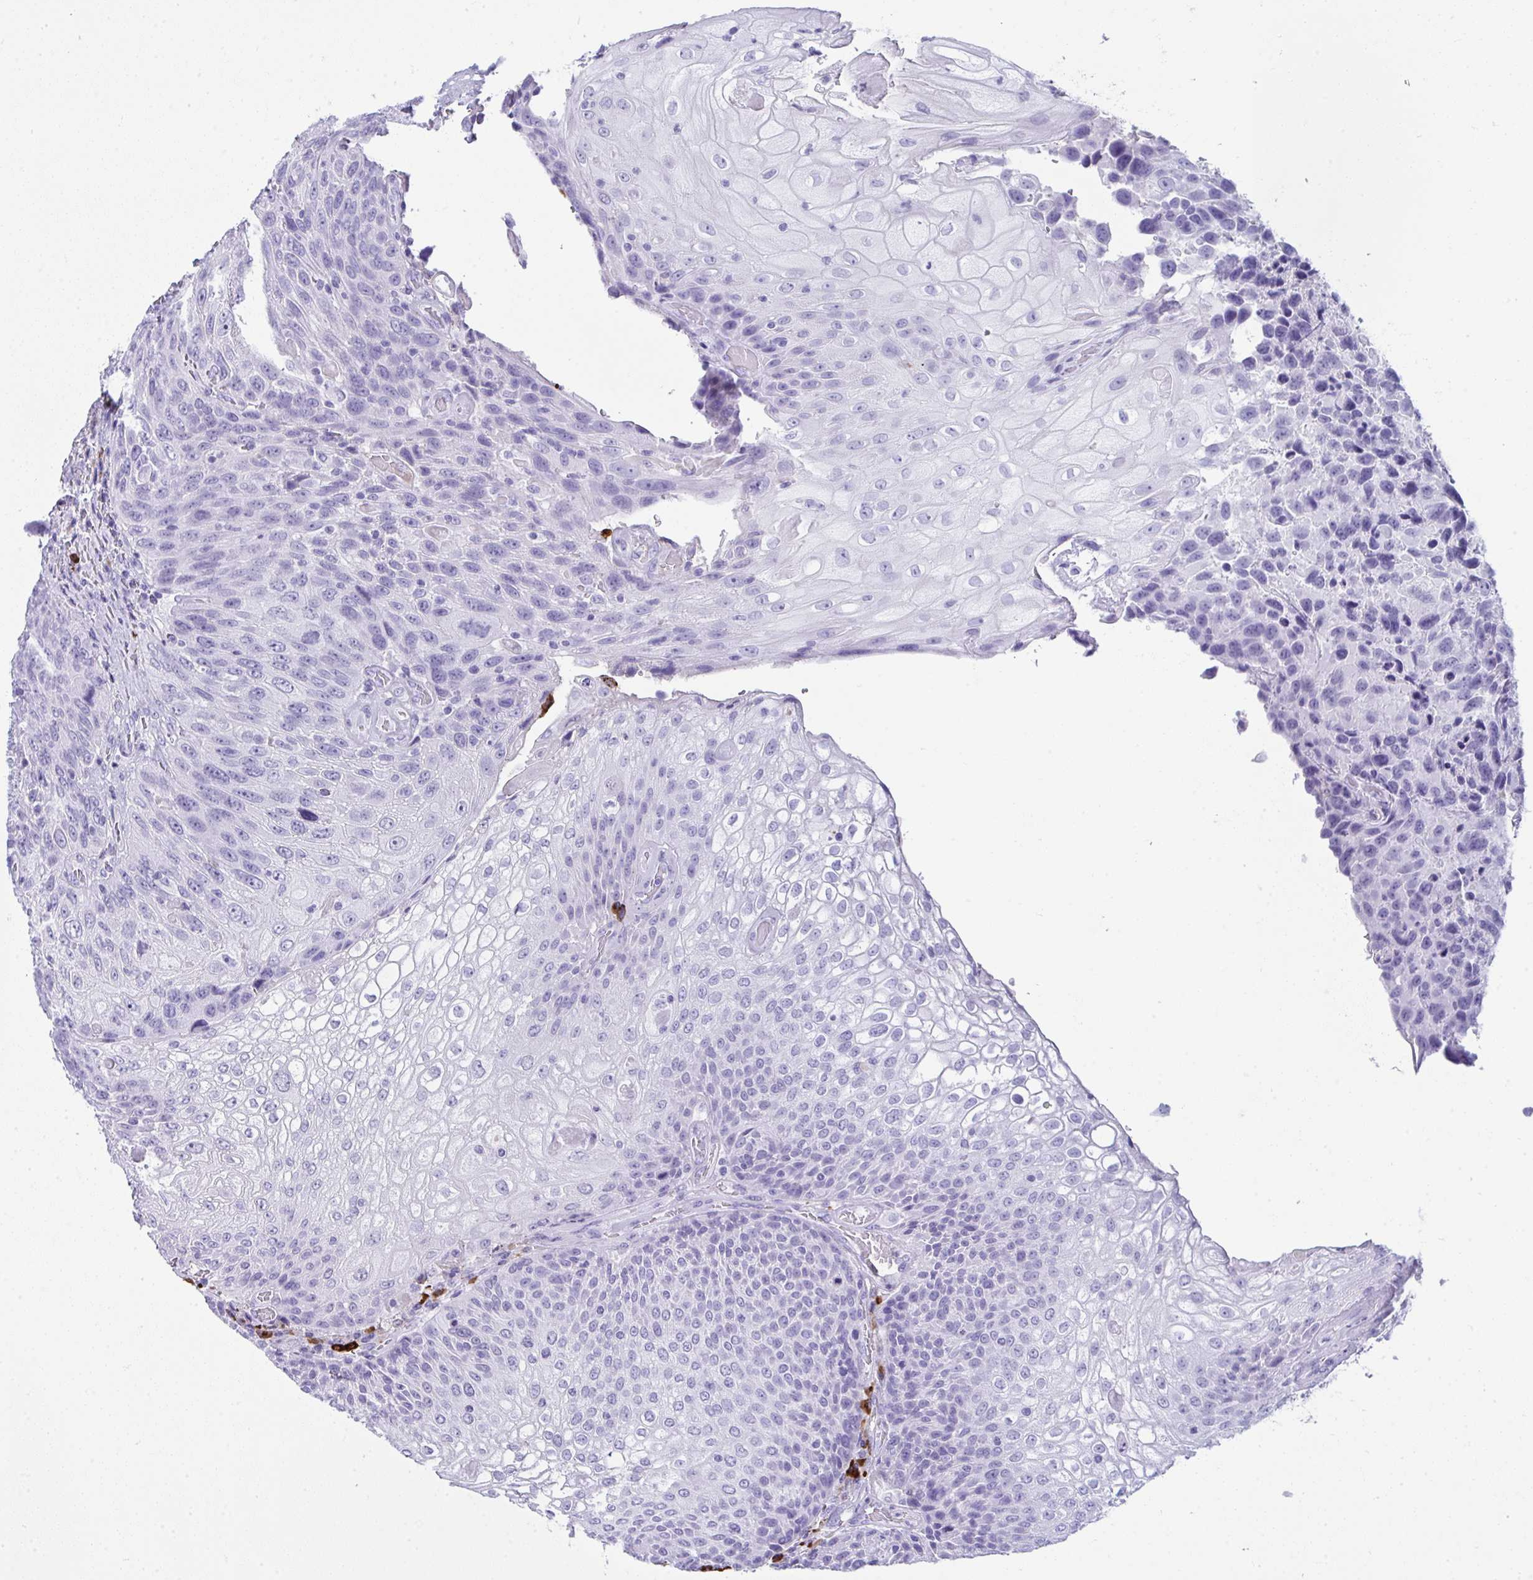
{"staining": {"intensity": "negative", "quantity": "none", "location": "none"}, "tissue": "urothelial cancer", "cell_type": "Tumor cells", "image_type": "cancer", "snomed": [{"axis": "morphology", "description": "Urothelial carcinoma, High grade"}, {"axis": "topography", "description": "Urinary bladder"}], "caption": "DAB immunohistochemical staining of high-grade urothelial carcinoma displays no significant expression in tumor cells.", "gene": "JCHAIN", "patient": {"sex": "female", "age": 70}}